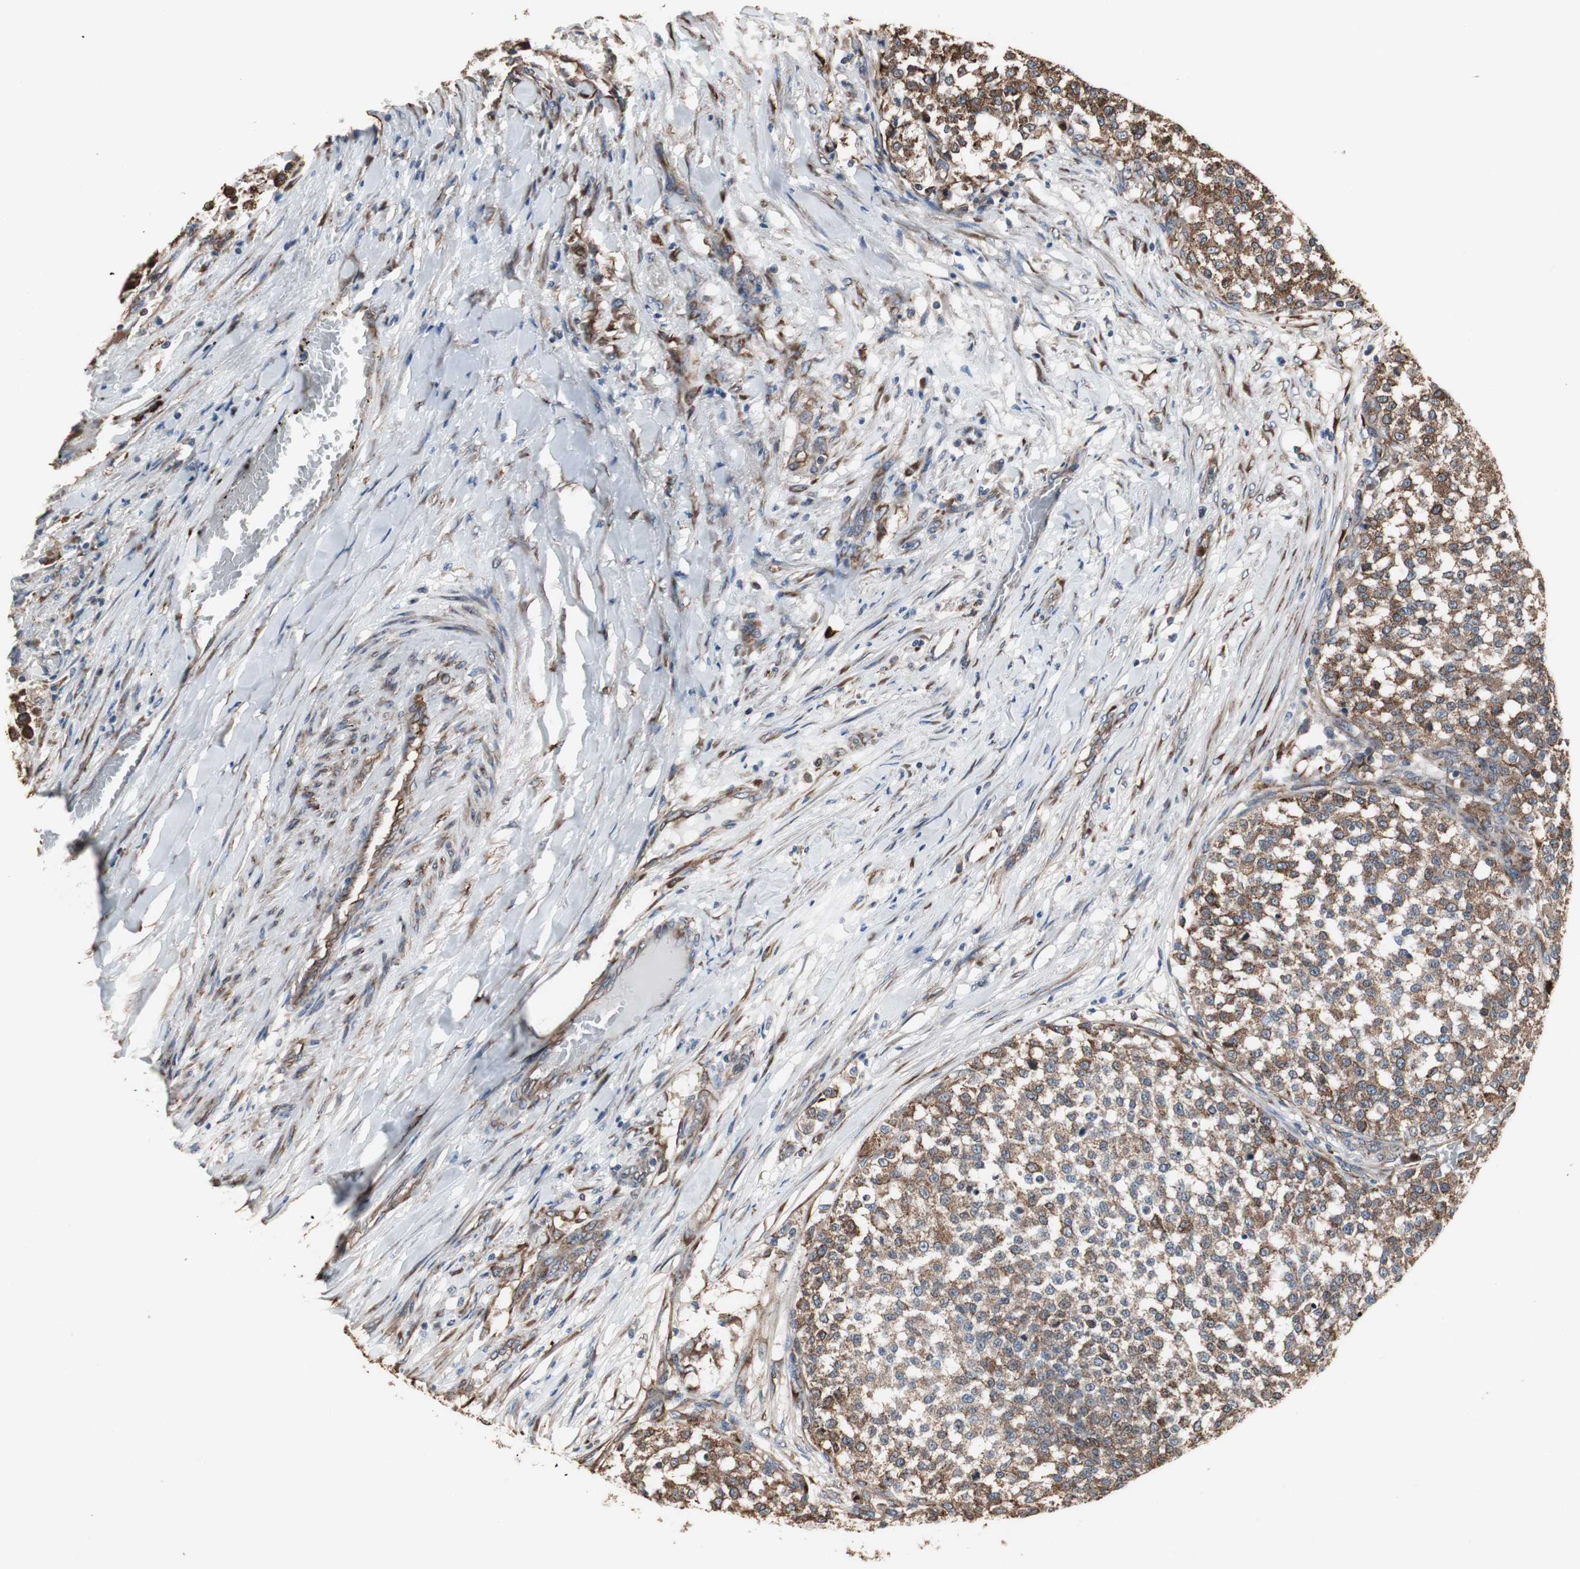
{"staining": {"intensity": "strong", "quantity": ">75%", "location": "cytoplasmic/membranous"}, "tissue": "testis cancer", "cell_type": "Tumor cells", "image_type": "cancer", "snomed": [{"axis": "morphology", "description": "Seminoma, NOS"}, {"axis": "topography", "description": "Testis"}], "caption": "IHC of human testis cancer (seminoma) shows high levels of strong cytoplasmic/membranous expression in approximately >75% of tumor cells.", "gene": "CALU", "patient": {"sex": "male", "age": 59}}